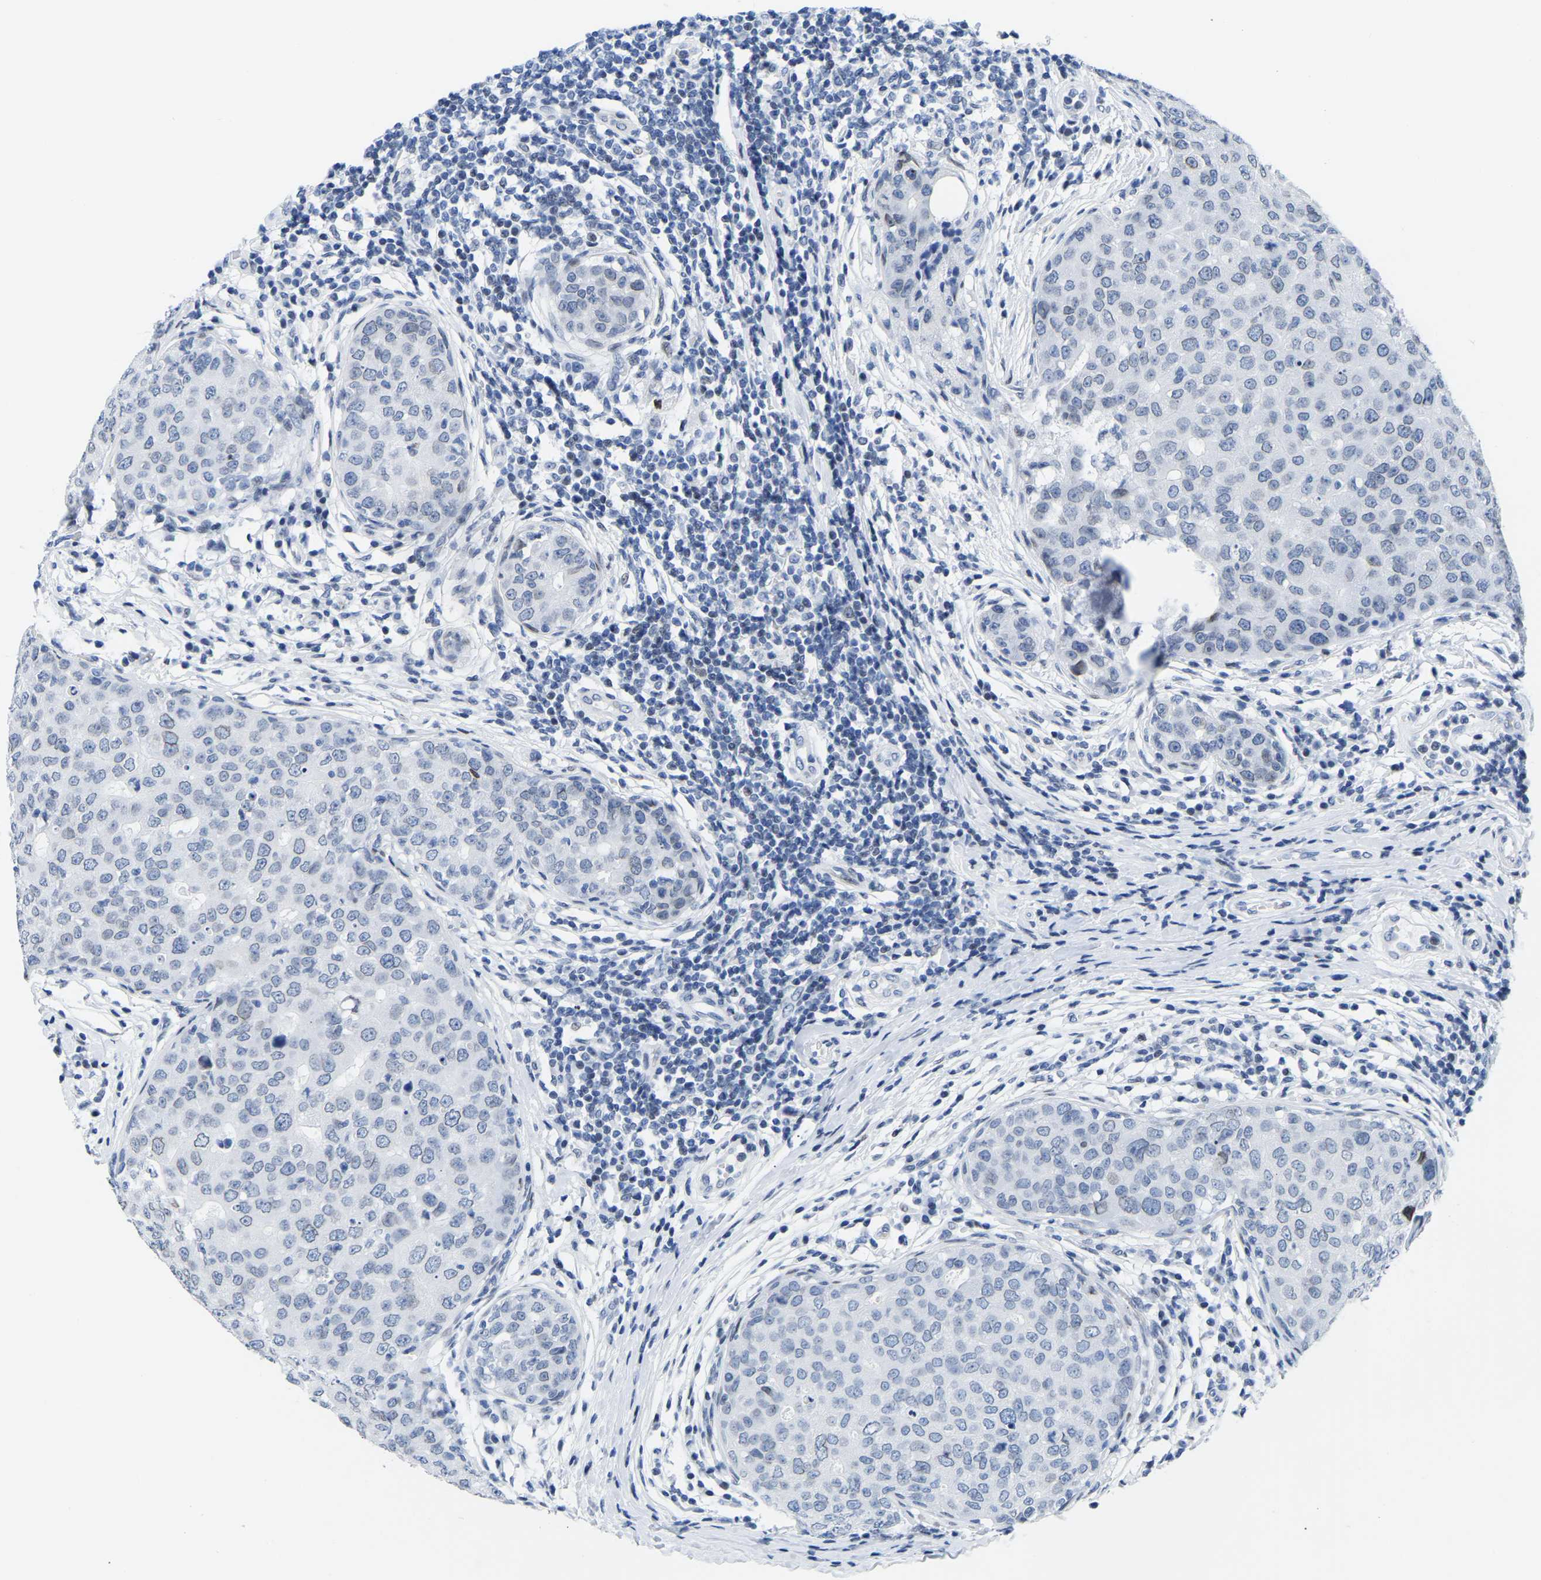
{"staining": {"intensity": "negative", "quantity": "none", "location": "none"}, "tissue": "breast cancer", "cell_type": "Tumor cells", "image_type": "cancer", "snomed": [{"axis": "morphology", "description": "Duct carcinoma"}, {"axis": "topography", "description": "Breast"}], "caption": "DAB (3,3'-diaminobenzidine) immunohistochemical staining of human intraductal carcinoma (breast) displays no significant expression in tumor cells. Brightfield microscopy of immunohistochemistry stained with DAB (brown) and hematoxylin (blue), captured at high magnification.", "gene": "UPK3A", "patient": {"sex": "female", "age": 27}}